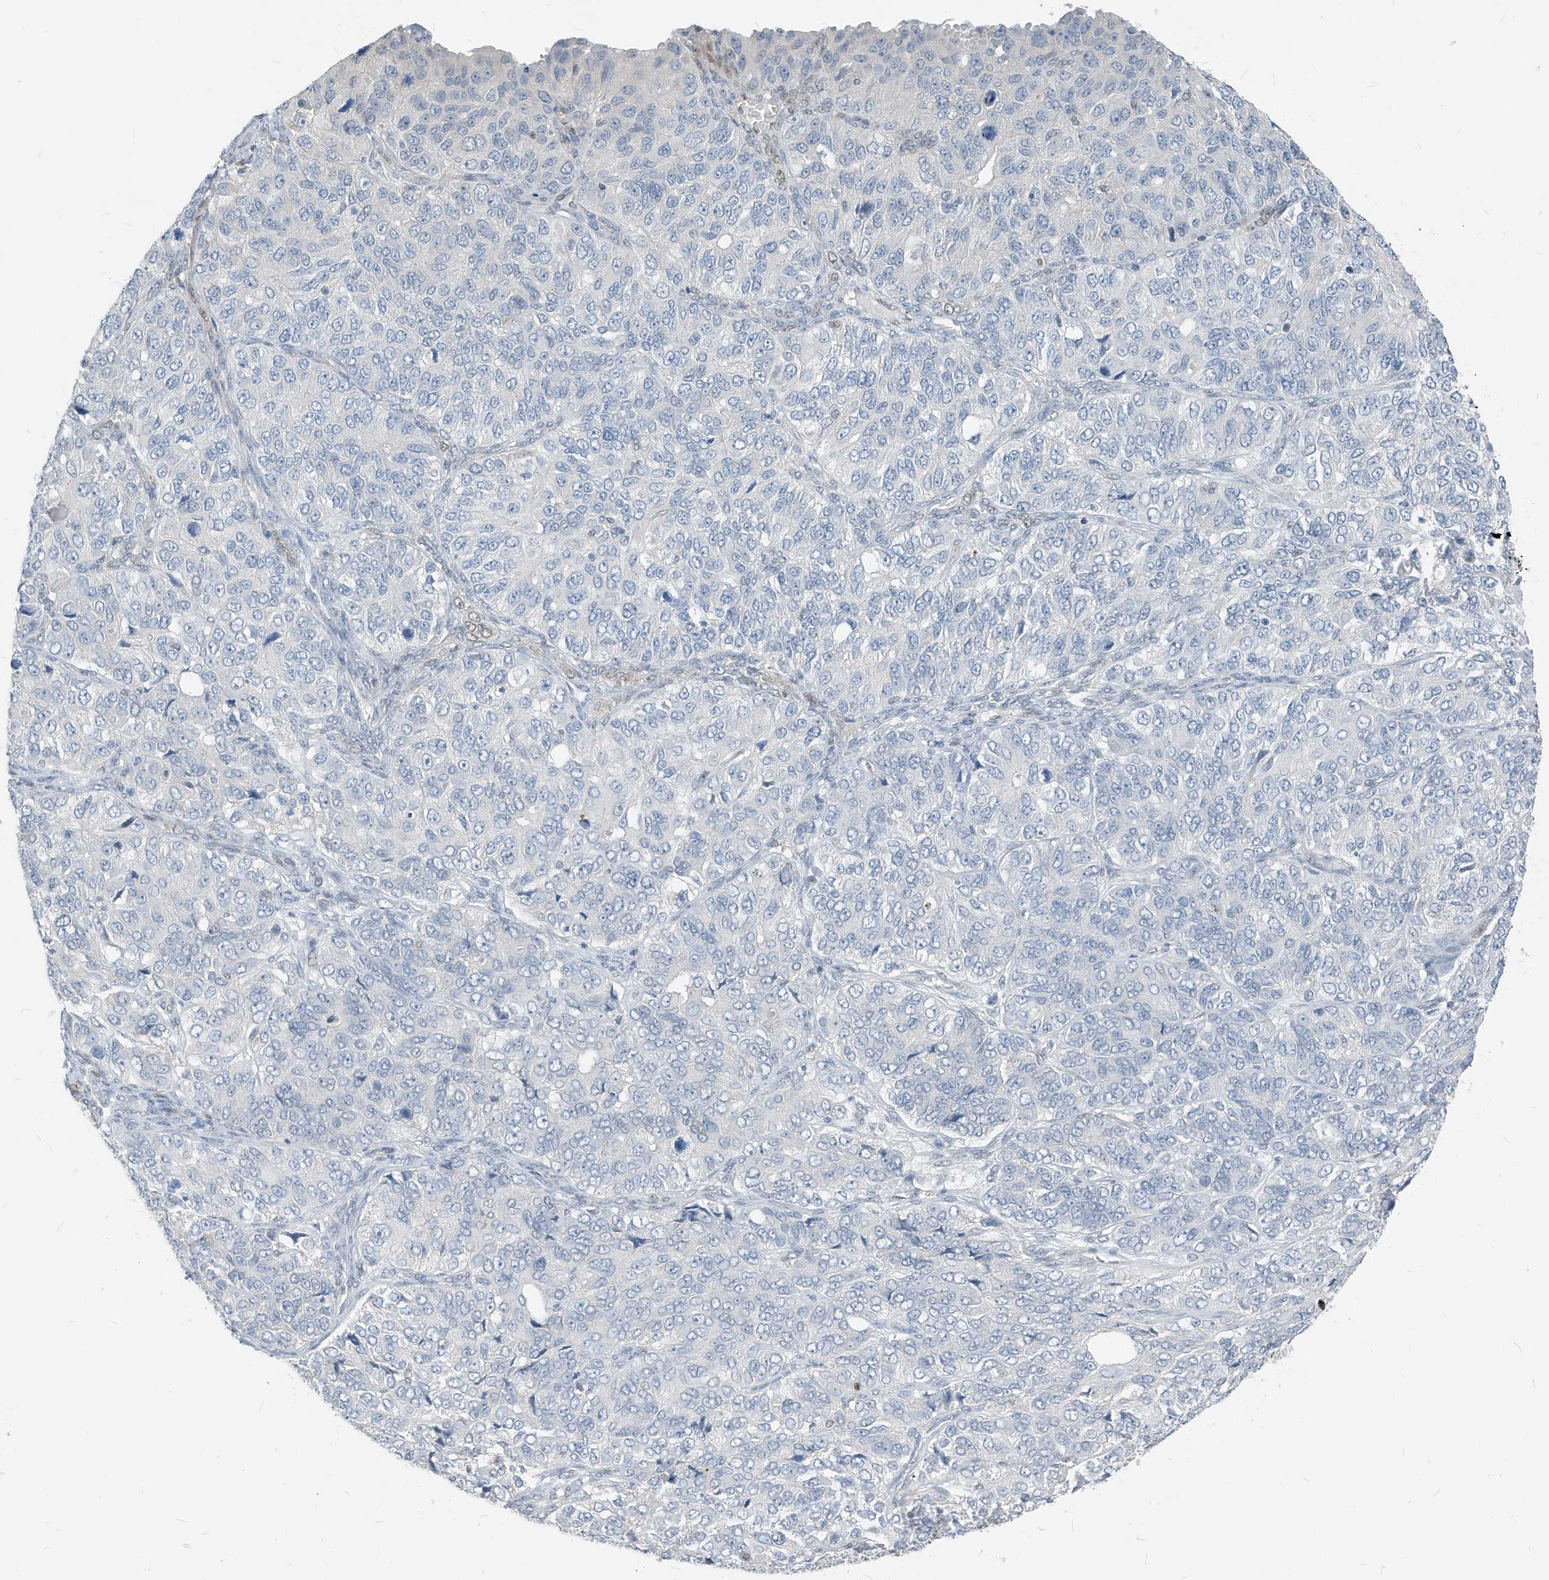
{"staining": {"intensity": "negative", "quantity": "none", "location": "none"}, "tissue": "ovarian cancer", "cell_type": "Tumor cells", "image_type": "cancer", "snomed": [{"axis": "morphology", "description": "Carcinoma, endometroid"}, {"axis": "topography", "description": "Ovary"}], "caption": "Immunohistochemistry of human ovarian cancer (endometroid carcinoma) displays no positivity in tumor cells.", "gene": "NCOA7", "patient": {"sex": "female", "age": 51}}